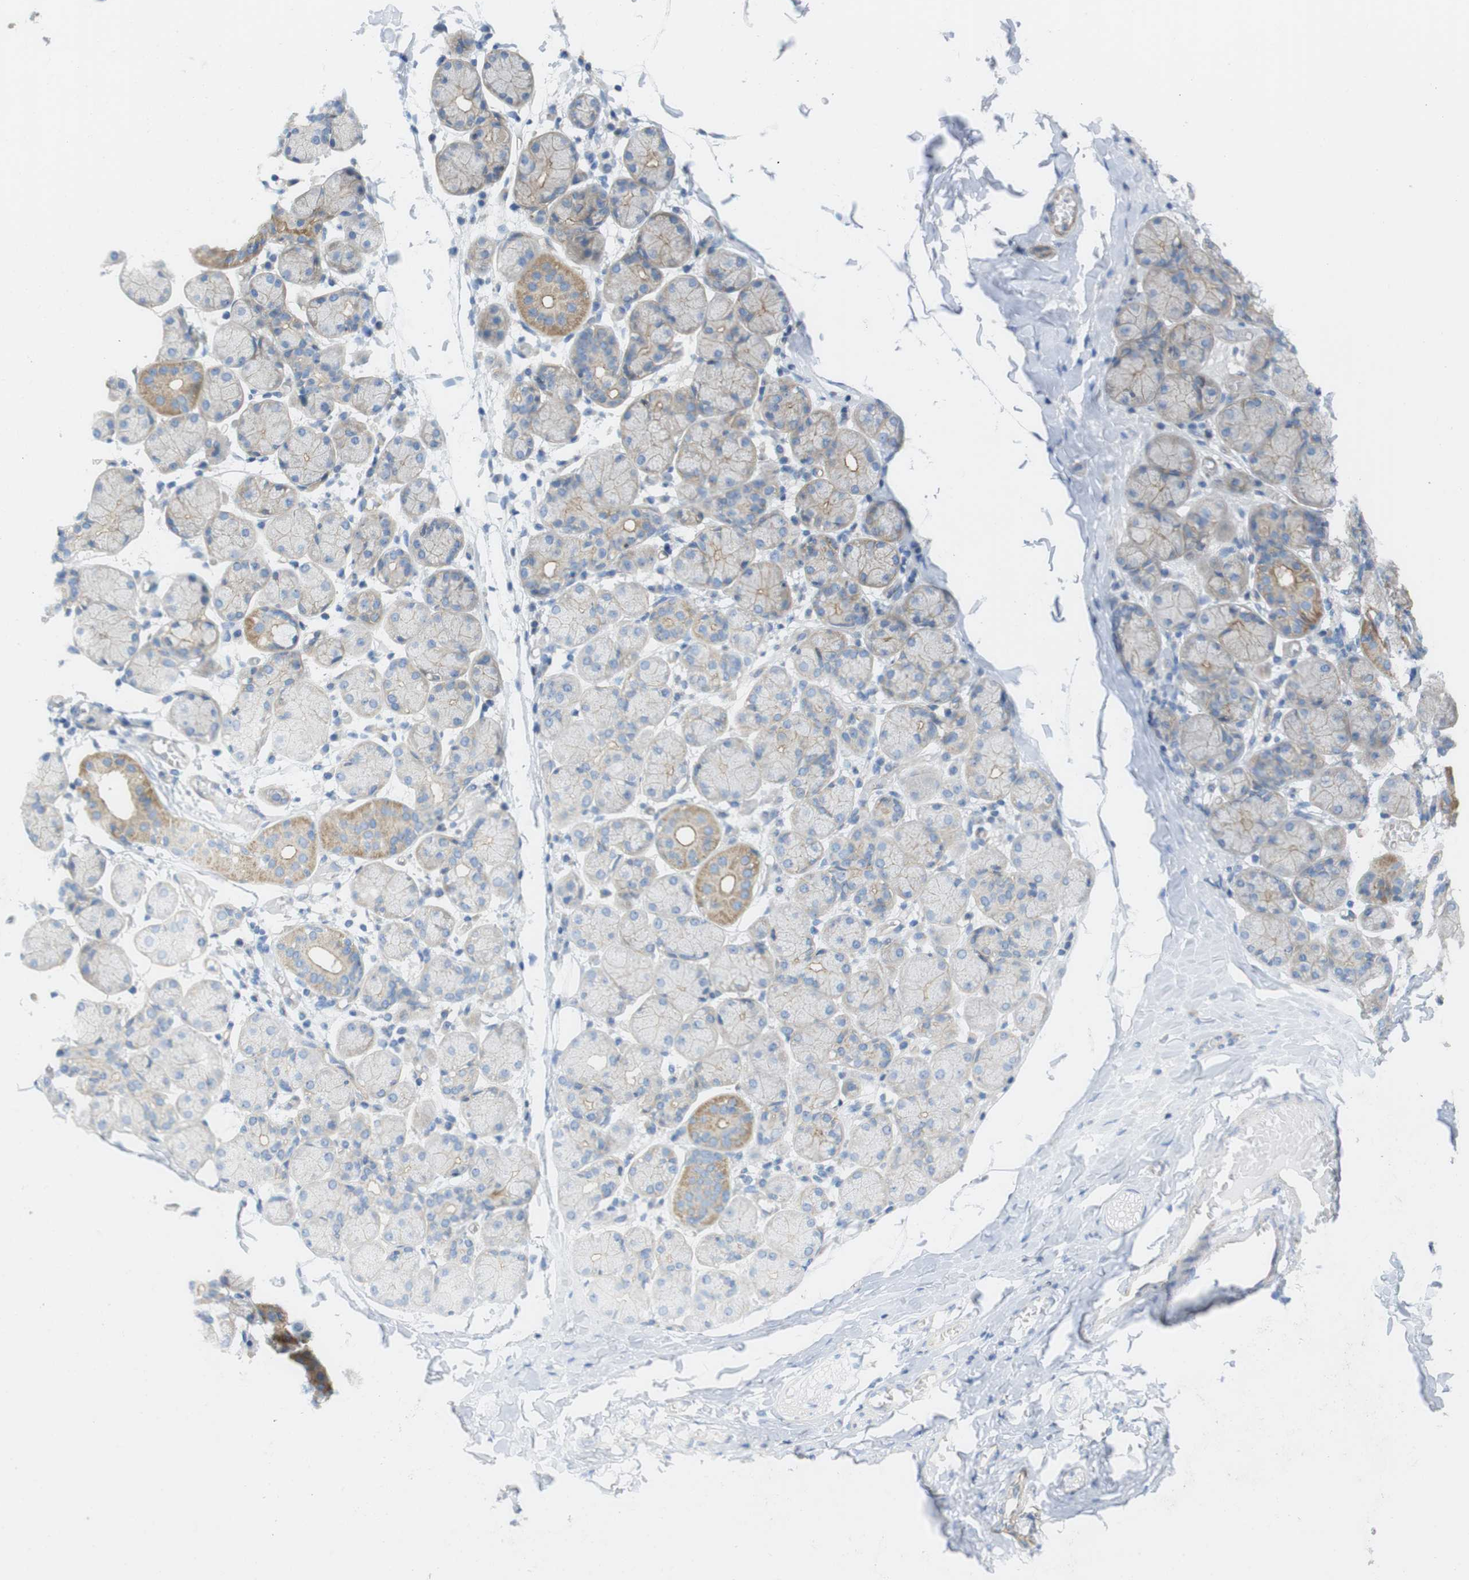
{"staining": {"intensity": "moderate", "quantity": "25%-75%", "location": "cytoplasmic/membranous"}, "tissue": "salivary gland", "cell_type": "Glandular cells", "image_type": "normal", "snomed": [{"axis": "morphology", "description": "Normal tissue, NOS"}, {"axis": "topography", "description": "Salivary gland"}], "caption": "This photomicrograph exhibits IHC staining of normal salivary gland, with medium moderate cytoplasmic/membranous positivity in approximately 25%-75% of glandular cells.", "gene": "PREX2", "patient": {"sex": "female", "age": 24}}